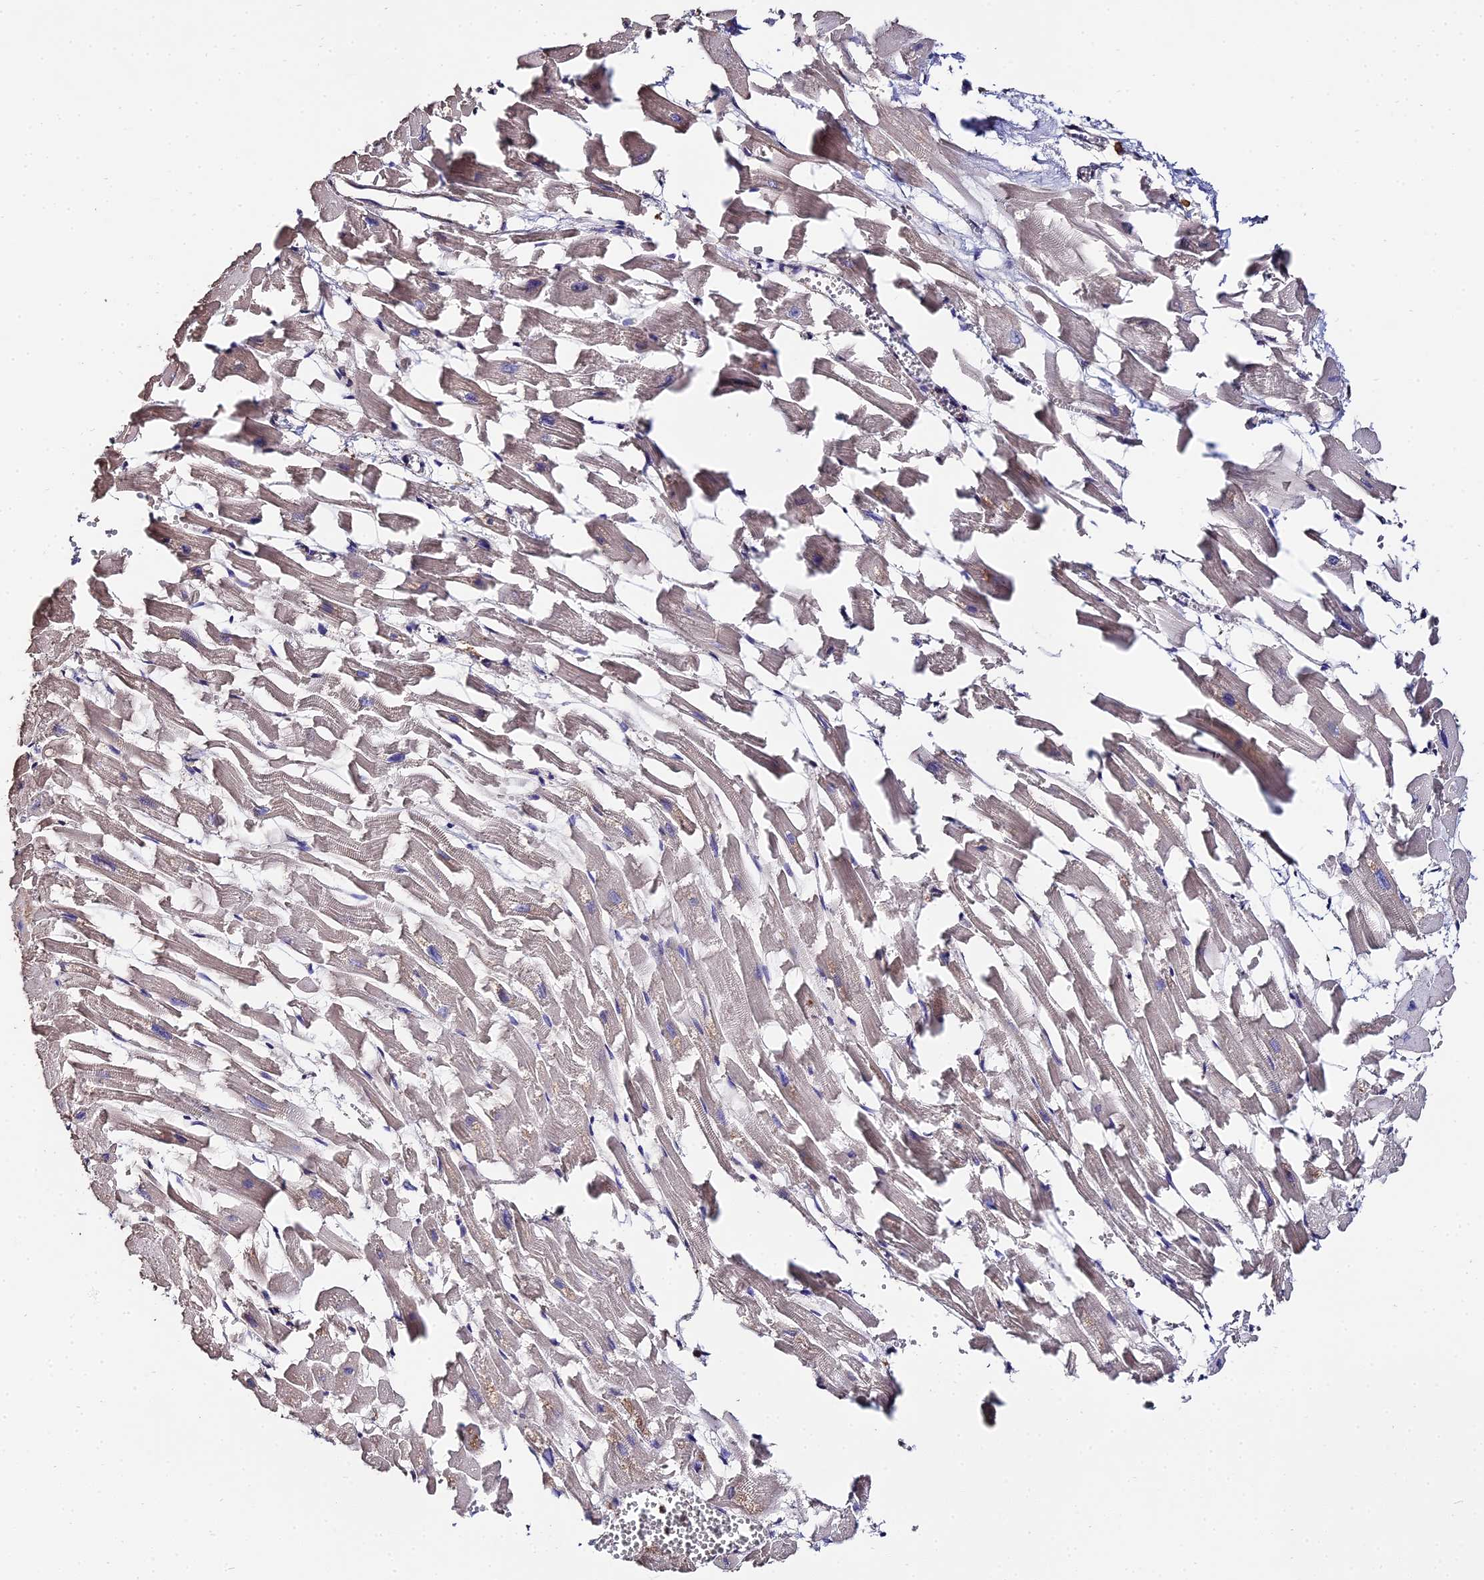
{"staining": {"intensity": "weak", "quantity": "<25%", "location": "cytoplasmic/membranous"}, "tissue": "heart muscle", "cell_type": "Cardiomyocytes", "image_type": "normal", "snomed": [{"axis": "morphology", "description": "Normal tissue, NOS"}, {"axis": "topography", "description": "Heart"}], "caption": "A photomicrograph of heart muscle stained for a protein displays no brown staining in cardiomyocytes.", "gene": "LSM5", "patient": {"sex": "female", "age": 64}}